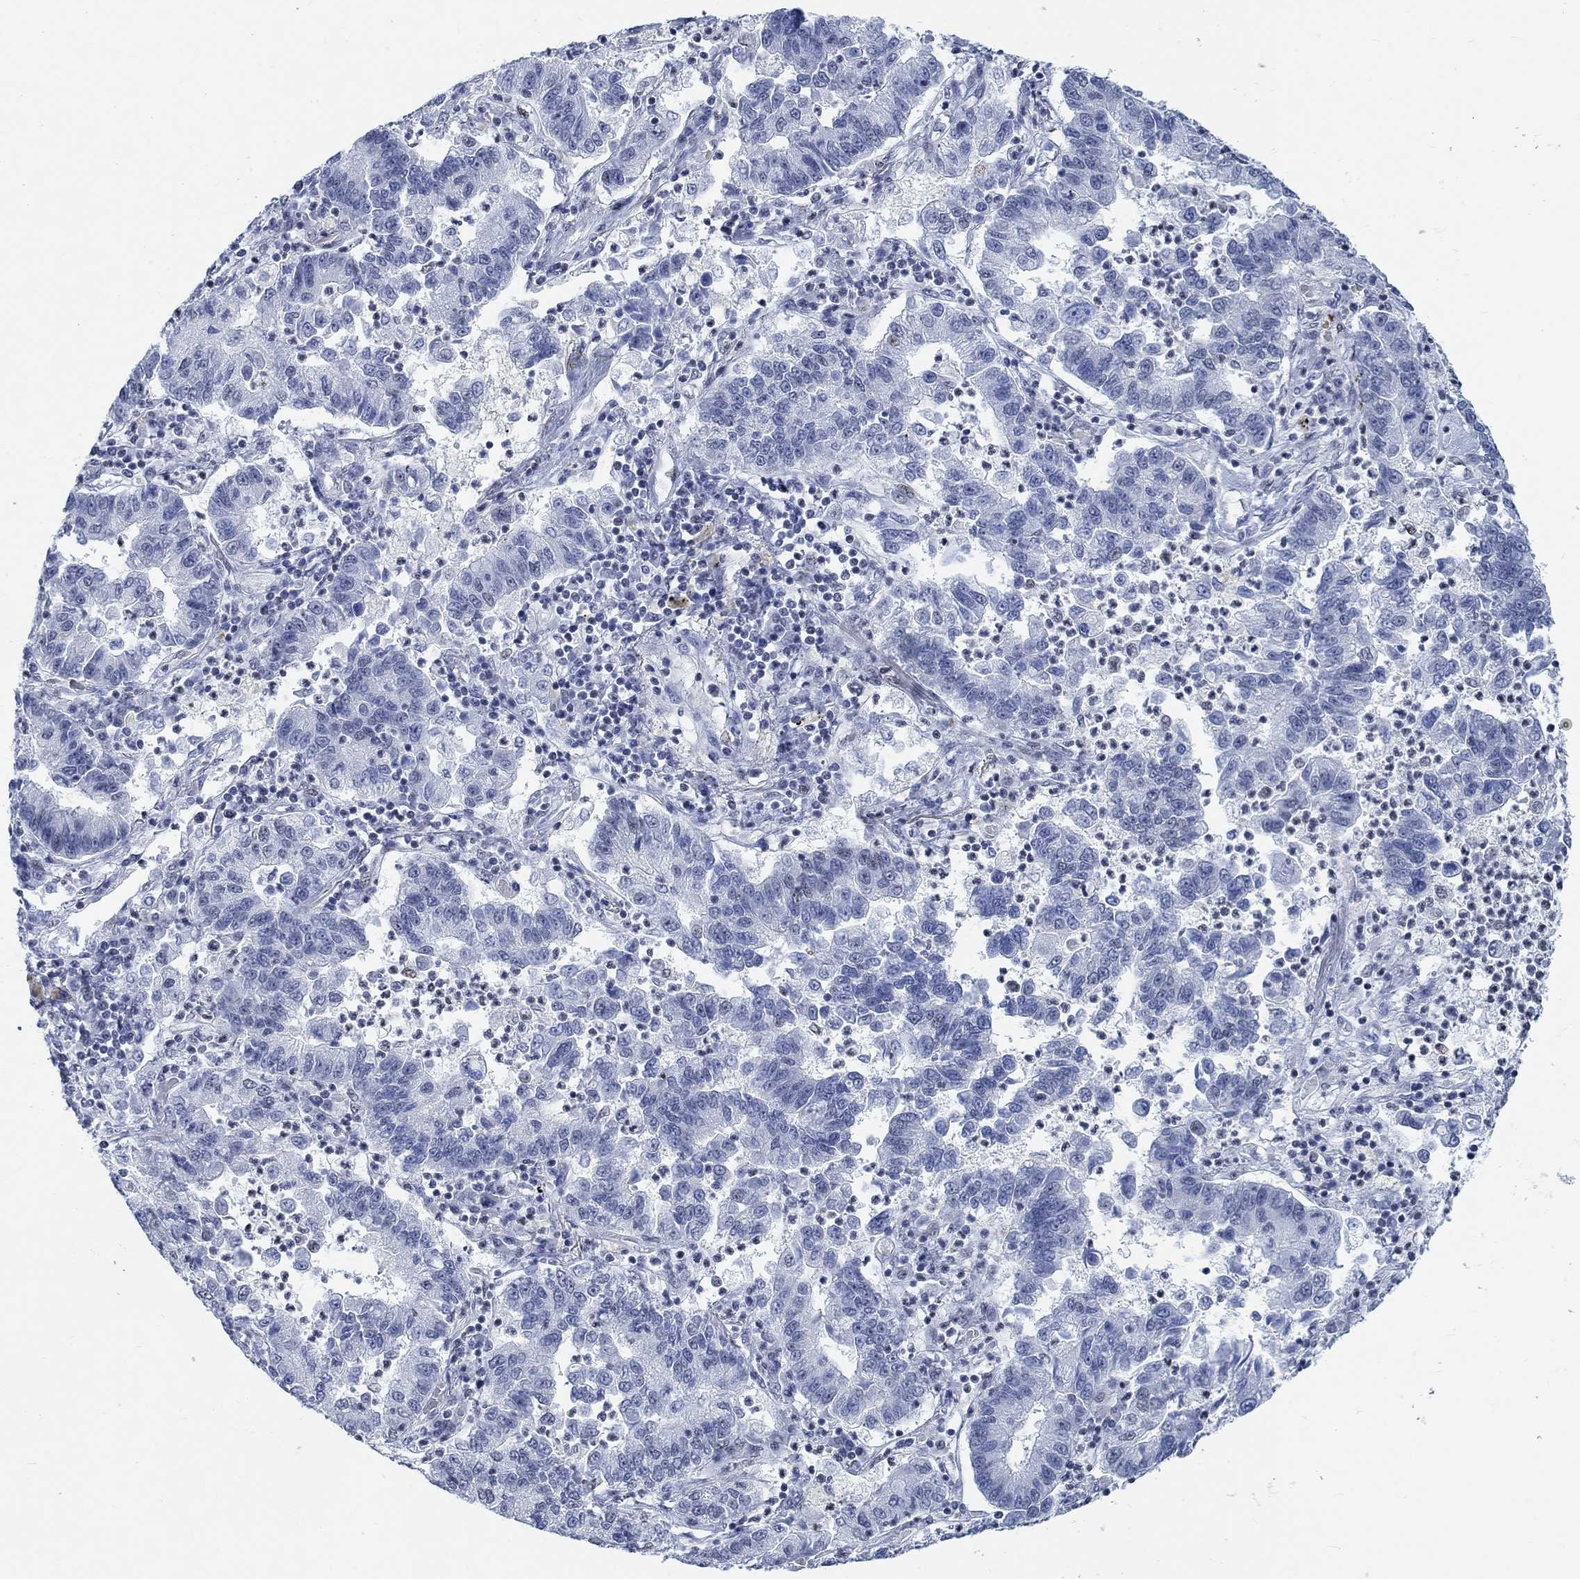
{"staining": {"intensity": "negative", "quantity": "none", "location": "none"}, "tissue": "lung cancer", "cell_type": "Tumor cells", "image_type": "cancer", "snomed": [{"axis": "morphology", "description": "Adenocarcinoma, NOS"}, {"axis": "topography", "description": "Lung"}], "caption": "The immunohistochemistry image has no significant staining in tumor cells of lung cancer tissue. (DAB (3,3'-diaminobenzidine) IHC visualized using brightfield microscopy, high magnification).", "gene": "KCNH8", "patient": {"sex": "female", "age": 57}}